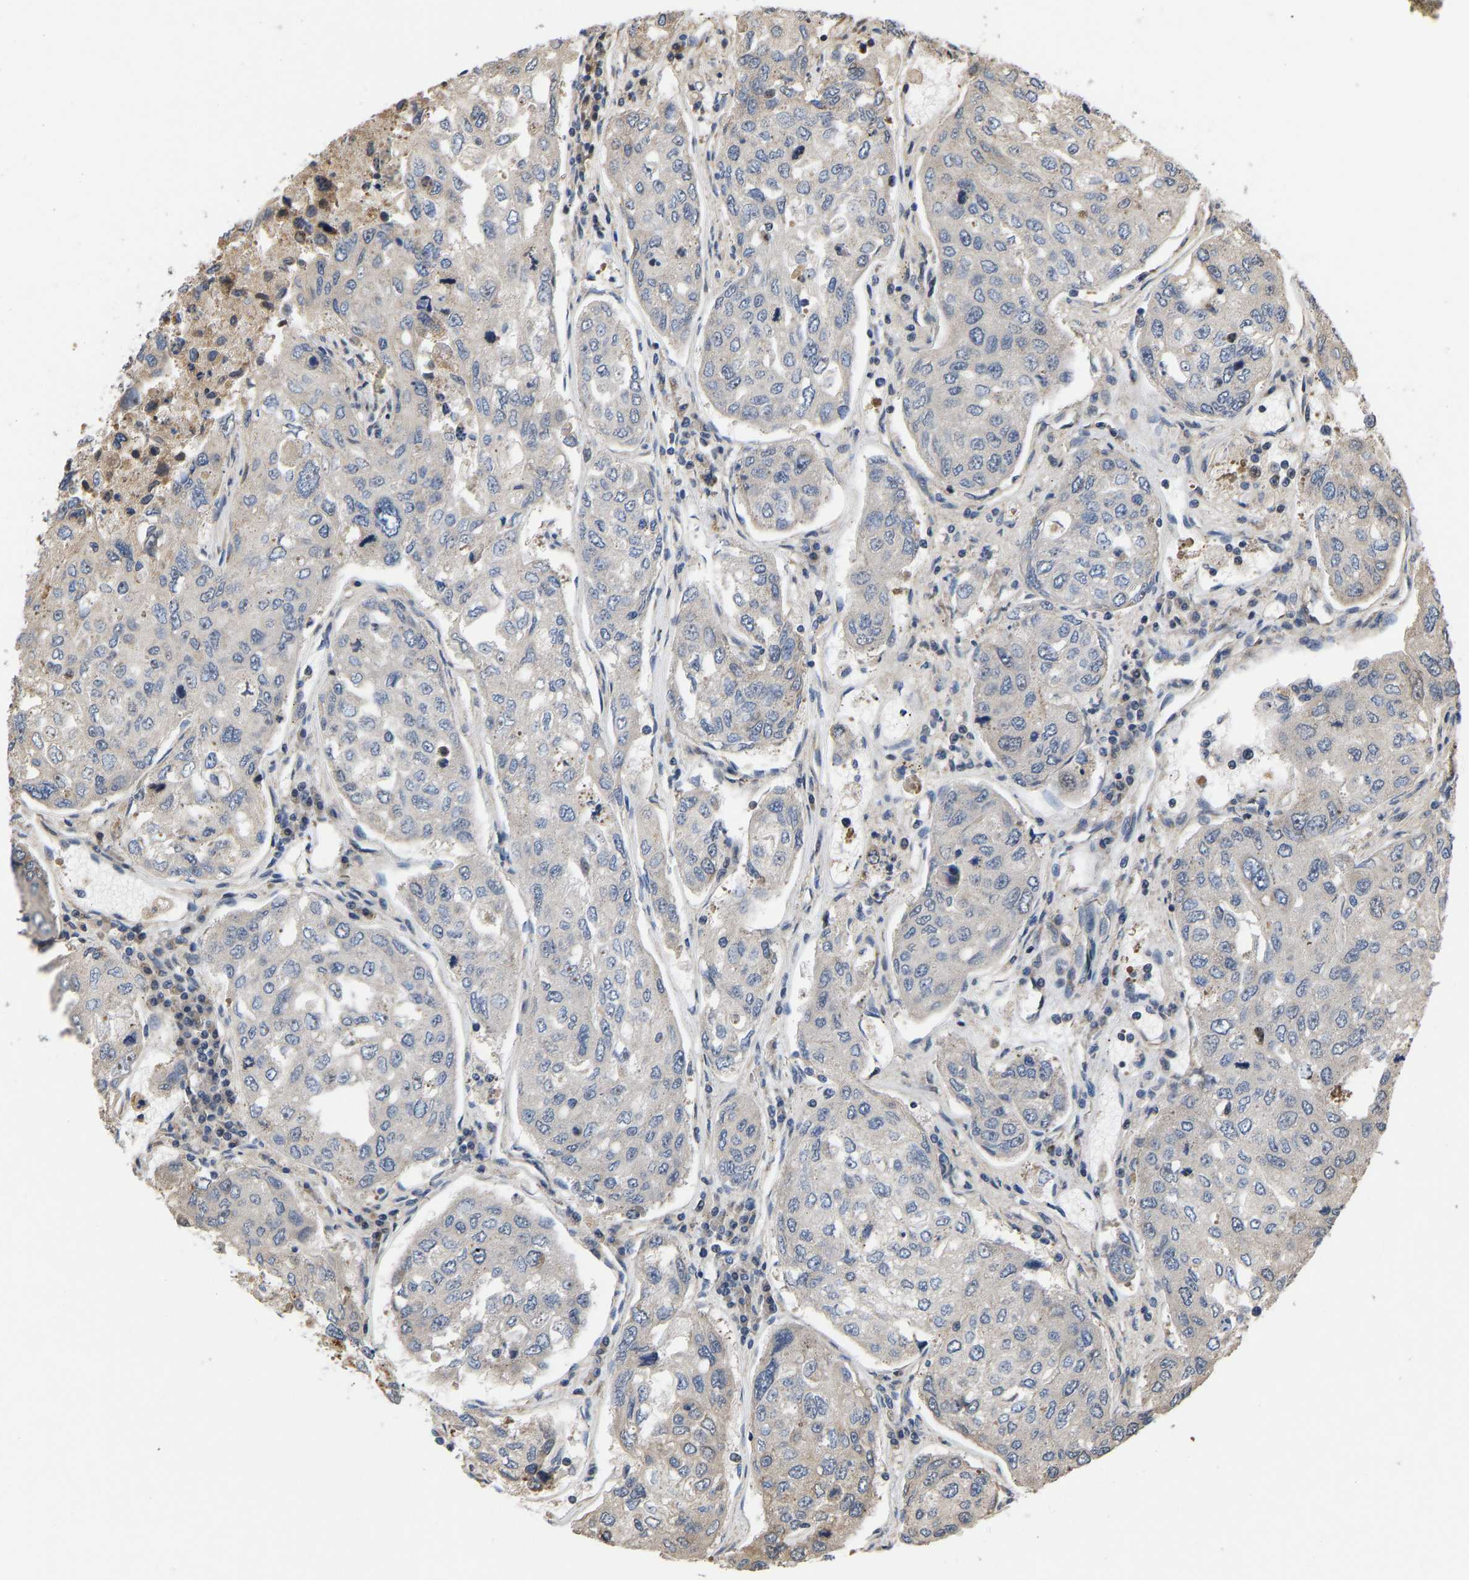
{"staining": {"intensity": "negative", "quantity": "none", "location": "none"}, "tissue": "urothelial cancer", "cell_type": "Tumor cells", "image_type": "cancer", "snomed": [{"axis": "morphology", "description": "Urothelial carcinoma, High grade"}, {"axis": "topography", "description": "Lymph node"}, {"axis": "topography", "description": "Urinary bladder"}], "caption": "The micrograph exhibits no significant positivity in tumor cells of urothelial cancer. (DAB immunohistochemistry, high magnification).", "gene": "YIPF4", "patient": {"sex": "male", "age": 51}}